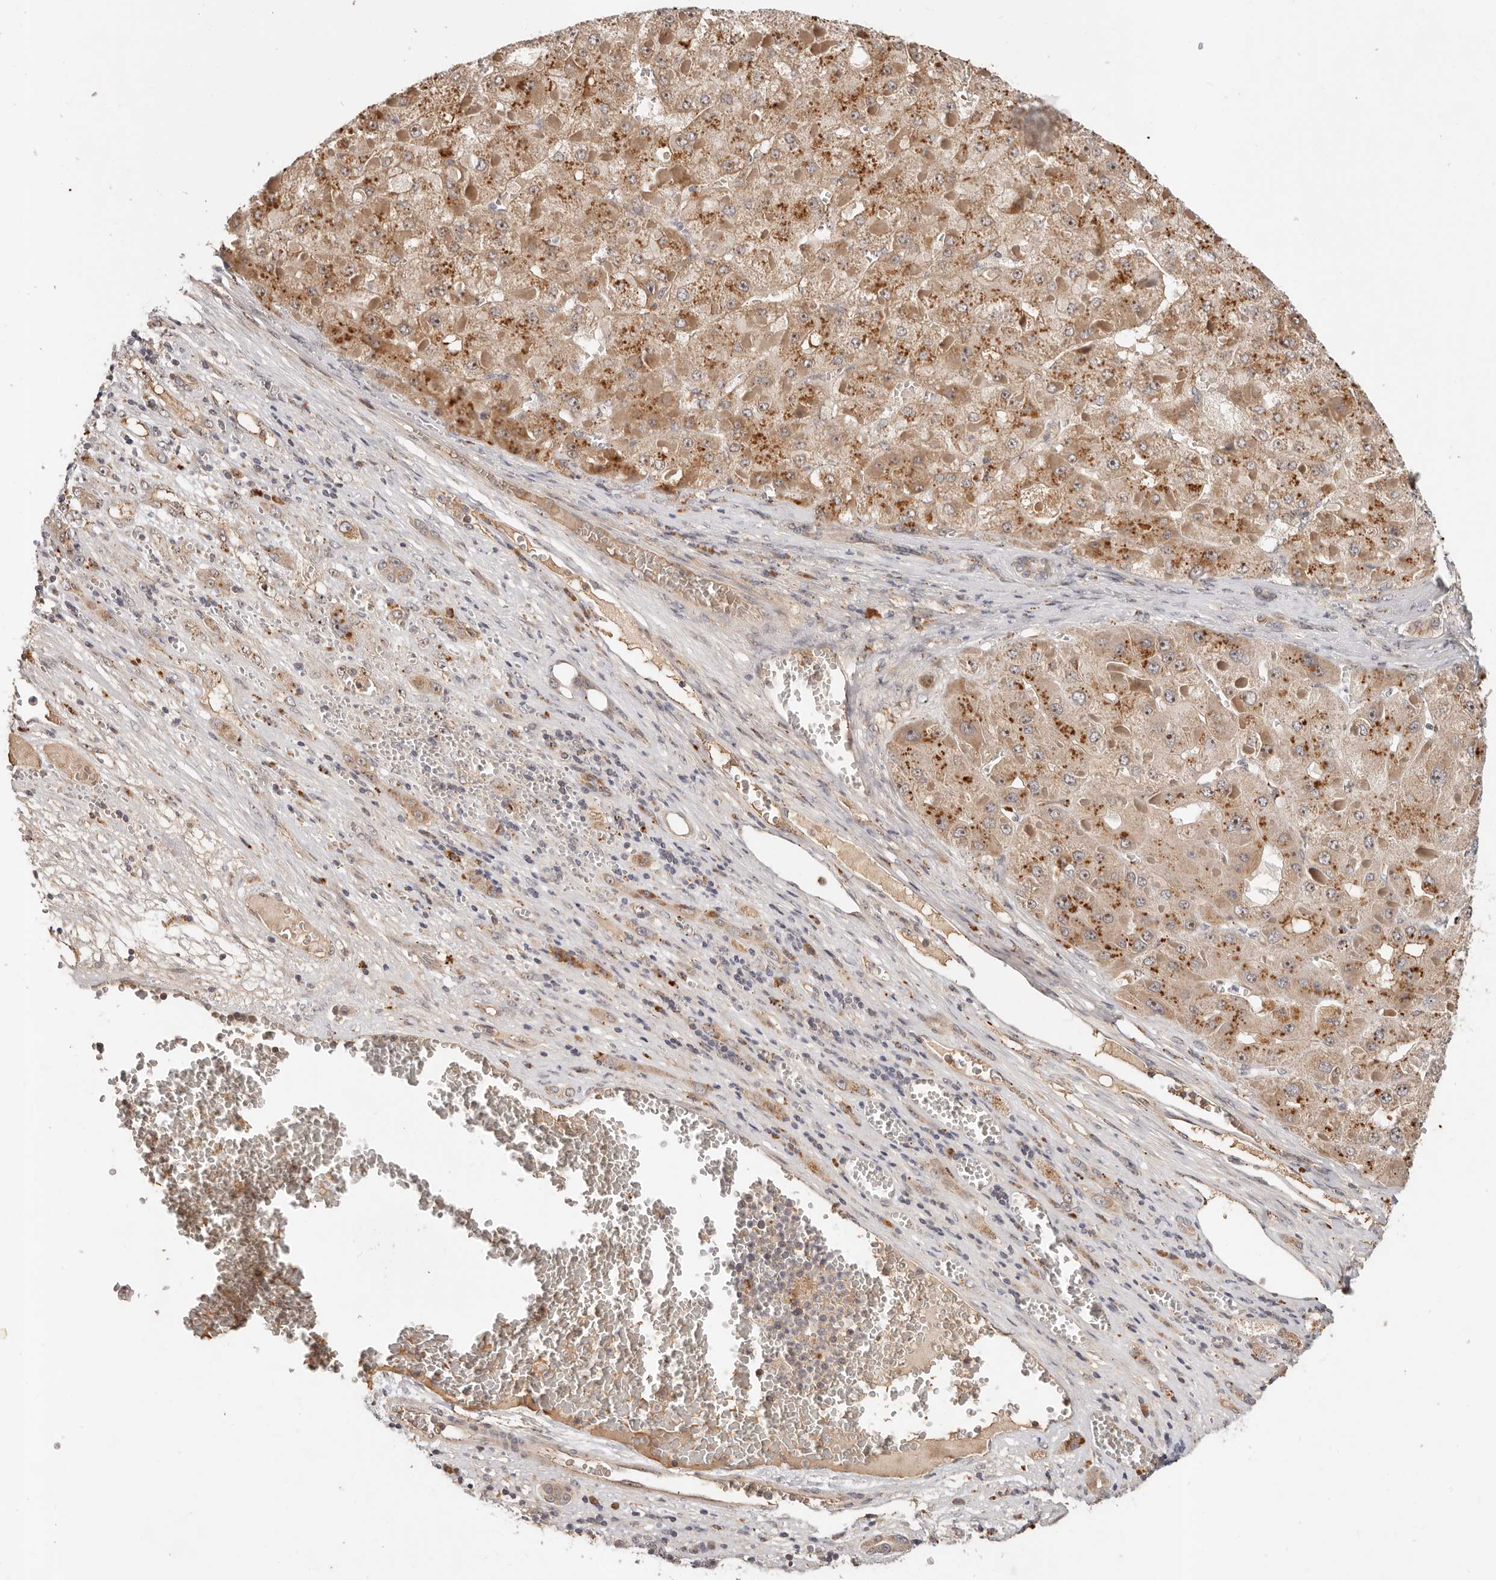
{"staining": {"intensity": "moderate", "quantity": ">75%", "location": "cytoplasmic/membranous"}, "tissue": "liver cancer", "cell_type": "Tumor cells", "image_type": "cancer", "snomed": [{"axis": "morphology", "description": "Carcinoma, Hepatocellular, NOS"}, {"axis": "topography", "description": "Liver"}], "caption": "Immunohistochemistry (IHC) photomicrograph of hepatocellular carcinoma (liver) stained for a protein (brown), which exhibits medium levels of moderate cytoplasmic/membranous positivity in about >75% of tumor cells.", "gene": "ZRANB1", "patient": {"sex": "female", "age": 73}}